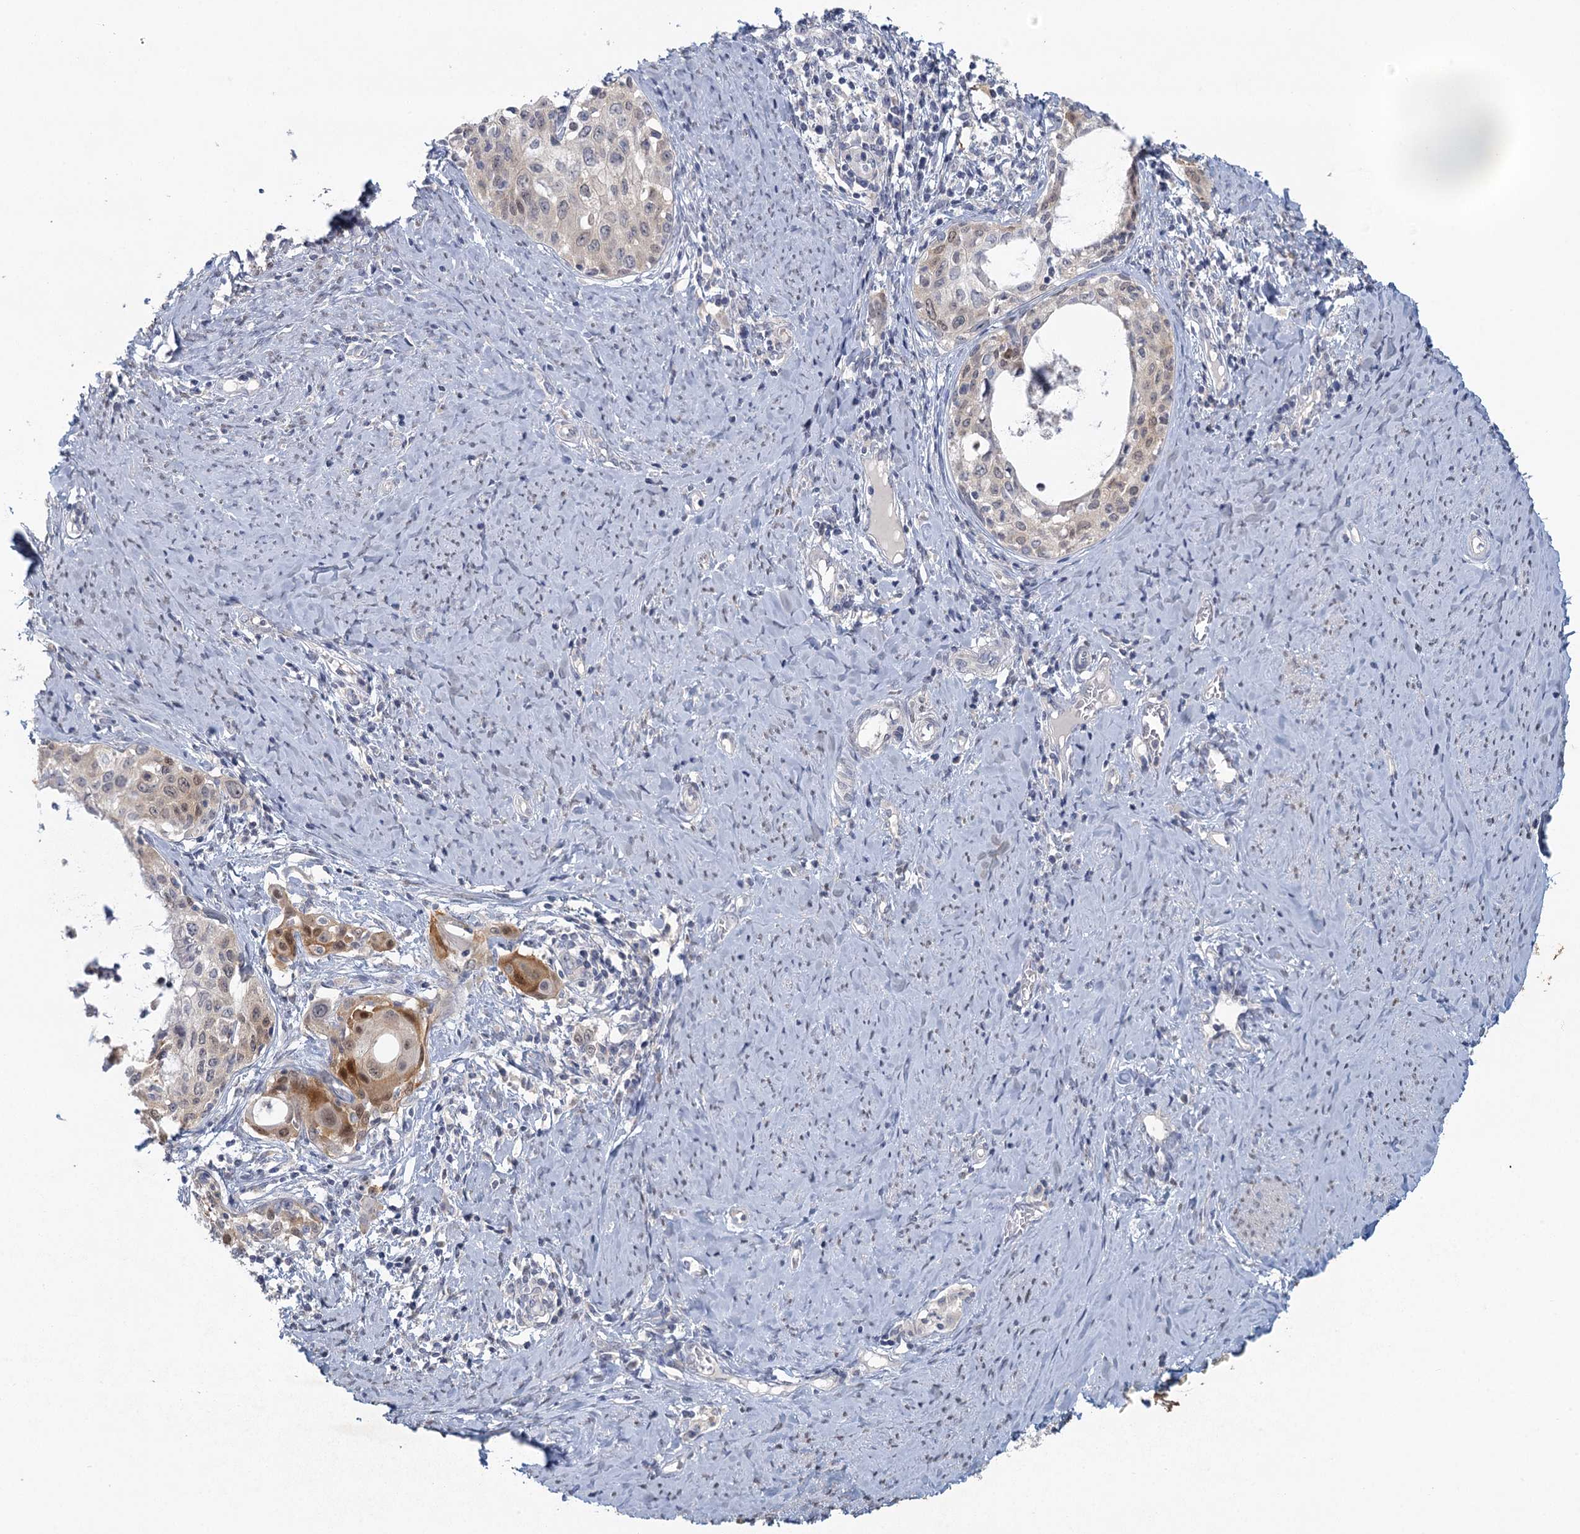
{"staining": {"intensity": "moderate", "quantity": "<25%", "location": "cytoplasmic/membranous"}, "tissue": "cervical cancer", "cell_type": "Tumor cells", "image_type": "cancer", "snomed": [{"axis": "morphology", "description": "Squamous cell carcinoma, NOS"}, {"axis": "morphology", "description": "Adenocarcinoma, NOS"}, {"axis": "topography", "description": "Cervix"}], "caption": "This histopathology image displays cervical cancer stained with immunohistochemistry to label a protein in brown. The cytoplasmic/membranous of tumor cells show moderate positivity for the protein. Nuclei are counter-stained blue.", "gene": "MYO7B", "patient": {"sex": "female", "age": 52}}